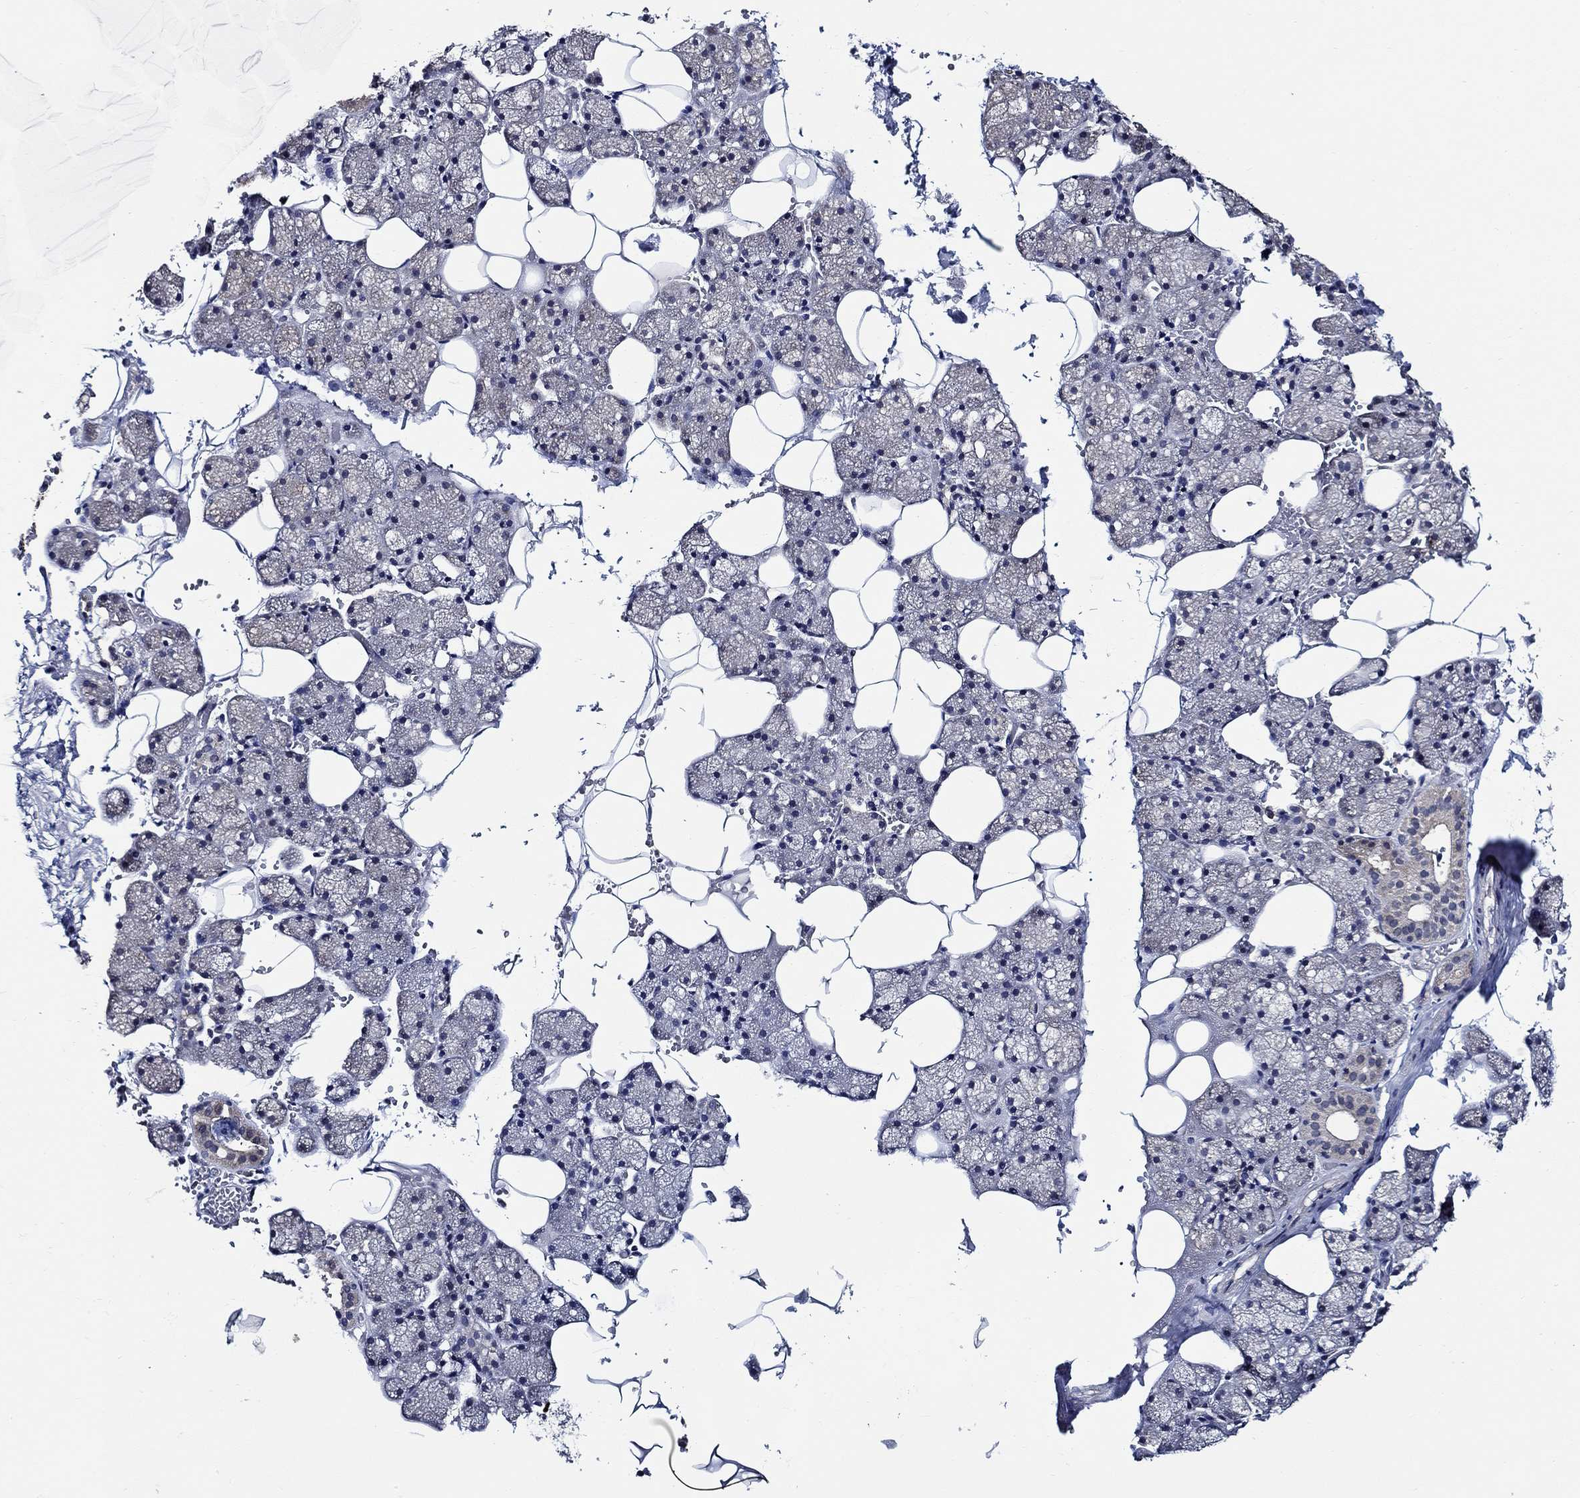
{"staining": {"intensity": "weak", "quantity": "25%-75%", "location": "cytoplasmic/membranous"}, "tissue": "salivary gland", "cell_type": "Glandular cells", "image_type": "normal", "snomed": [{"axis": "morphology", "description": "Normal tissue, NOS"}, {"axis": "topography", "description": "Salivary gland"}], "caption": "This histopathology image demonstrates immunohistochemistry staining of normal human salivary gland, with low weak cytoplasmic/membranous expression in approximately 25%-75% of glandular cells.", "gene": "WDR53", "patient": {"sex": "male", "age": 38}}